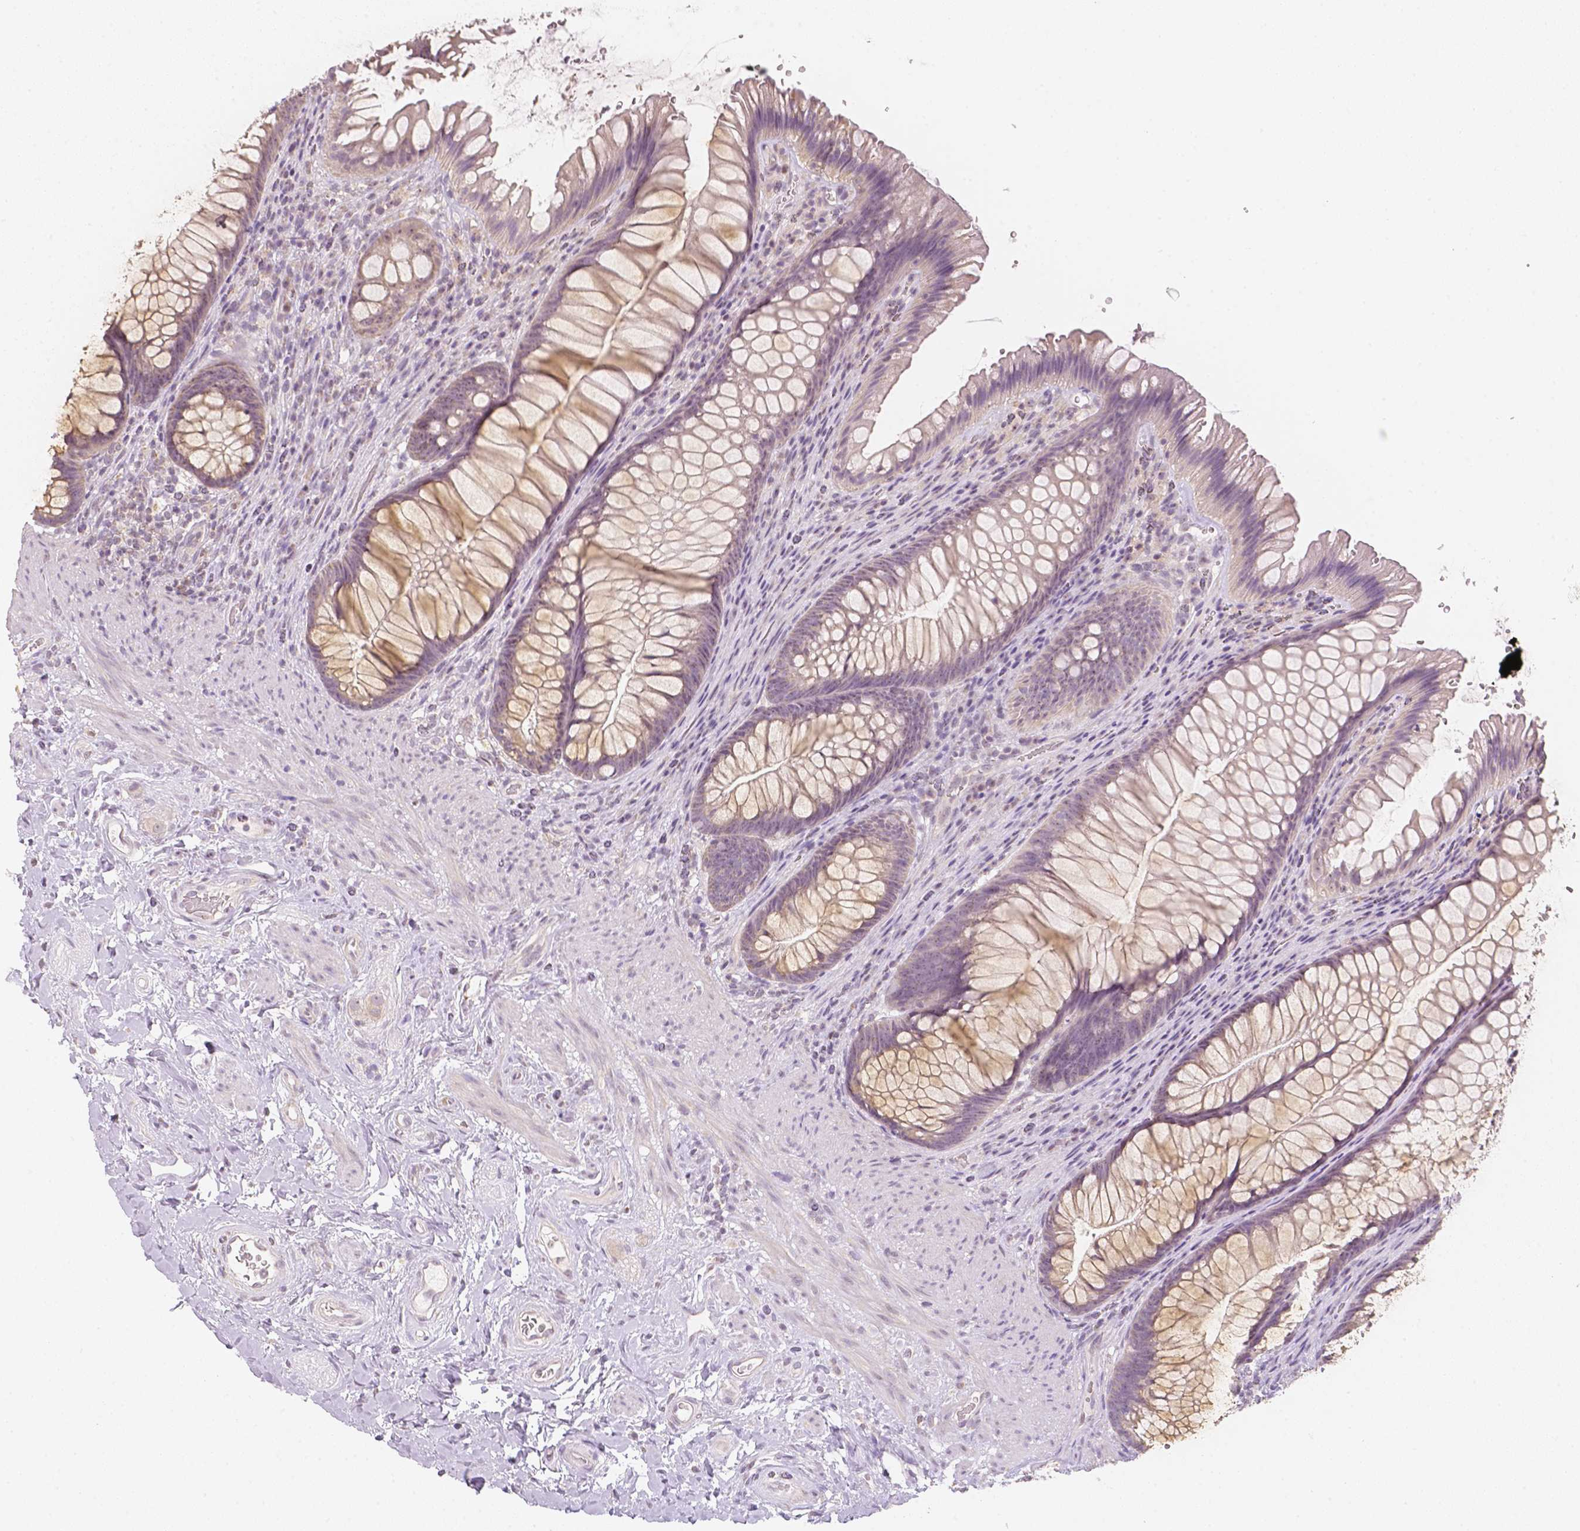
{"staining": {"intensity": "weak", "quantity": ">75%", "location": "cytoplasmic/membranous"}, "tissue": "rectum", "cell_type": "Glandular cells", "image_type": "normal", "snomed": [{"axis": "morphology", "description": "Normal tissue, NOS"}, {"axis": "topography", "description": "Rectum"}], "caption": "Protein staining by immunohistochemistry (IHC) exhibits weak cytoplasmic/membranous expression in about >75% of glandular cells in benign rectum.", "gene": "NVL", "patient": {"sex": "male", "age": 53}}